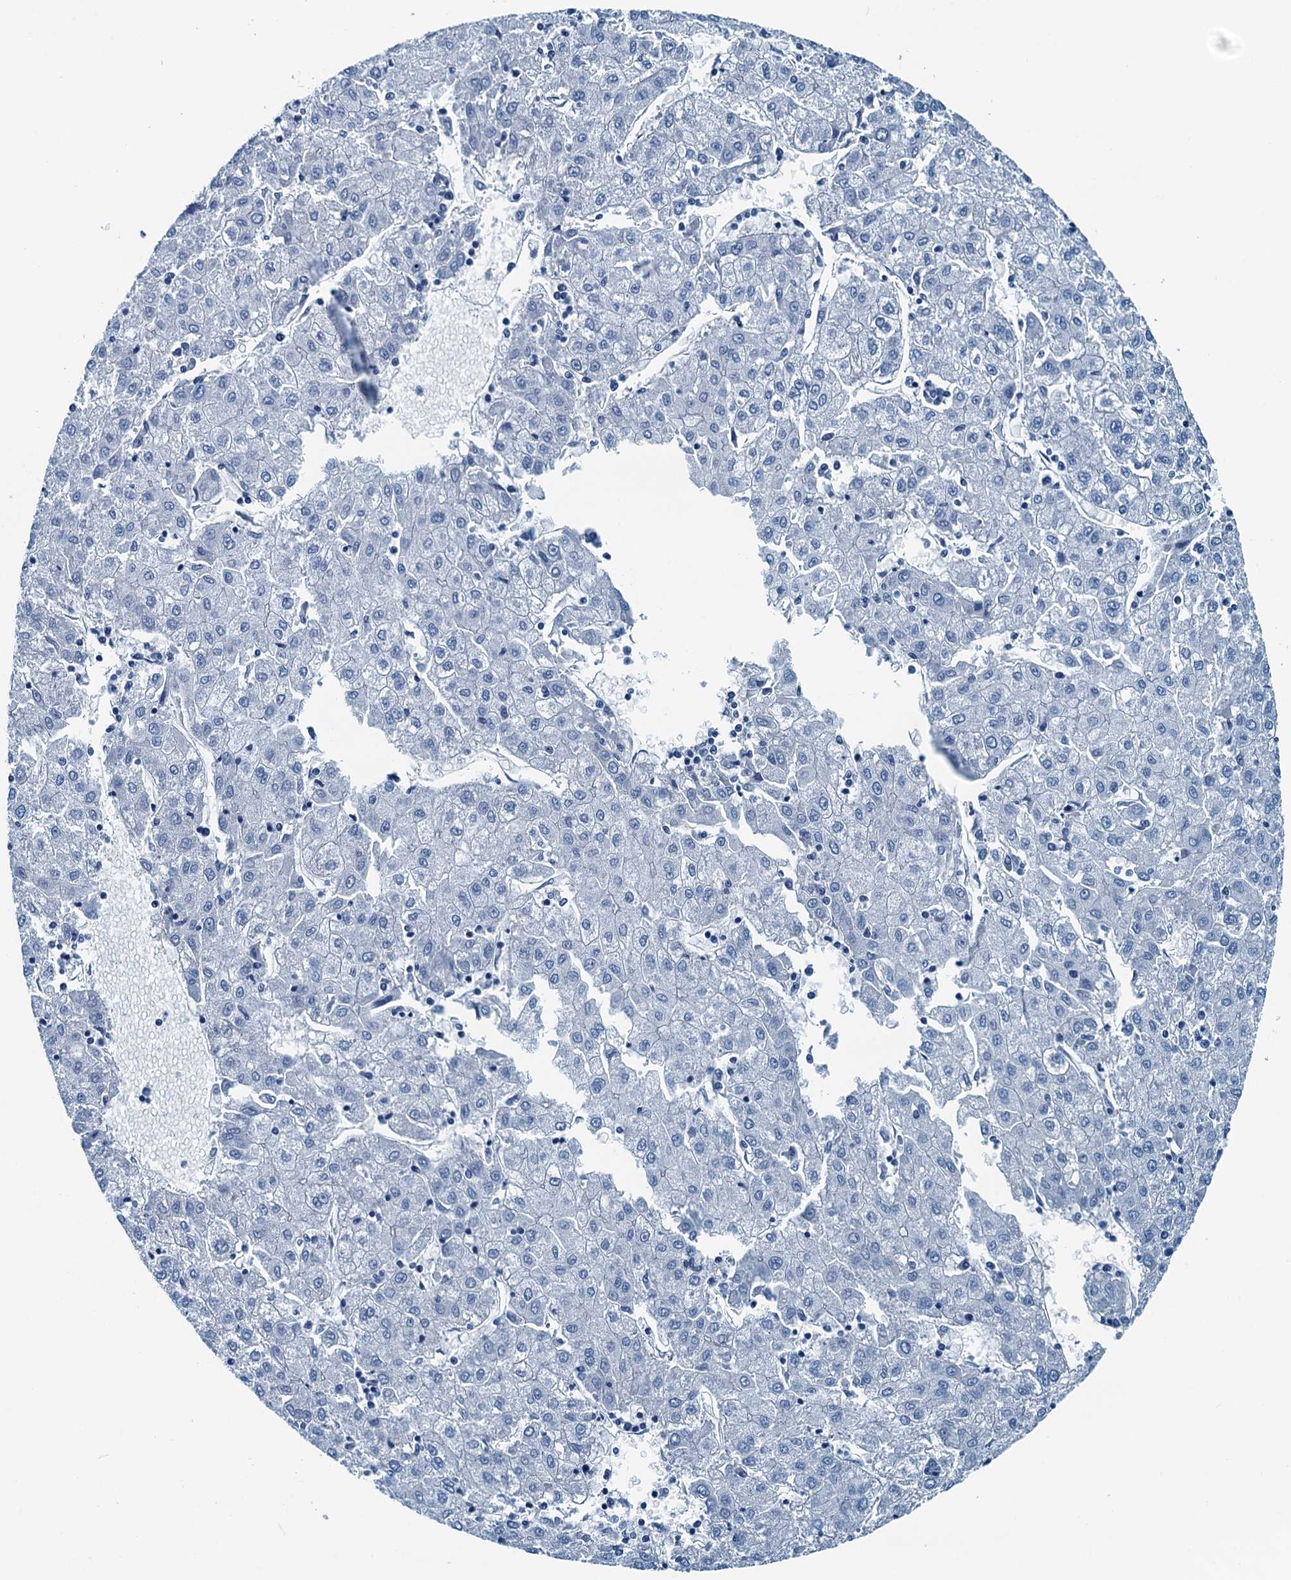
{"staining": {"intensity": "negative", "quantity": "none", "location": "none"}, "tissue": "liver cancer", "cell_type": "Tumor cells", "image_type": "cancer", "snomed": [{"axis": "morphology", "description": "Carcinoma, Hepatocellular, NOS"}, {"axis": "topography", "description": "Liver"}], "caption": "There is no significant positivity in tumor cells of hepatocellular carcinoma (liver).", "gene": "RAB3IL1", "patient": {"sex": "male", "age": 72}}